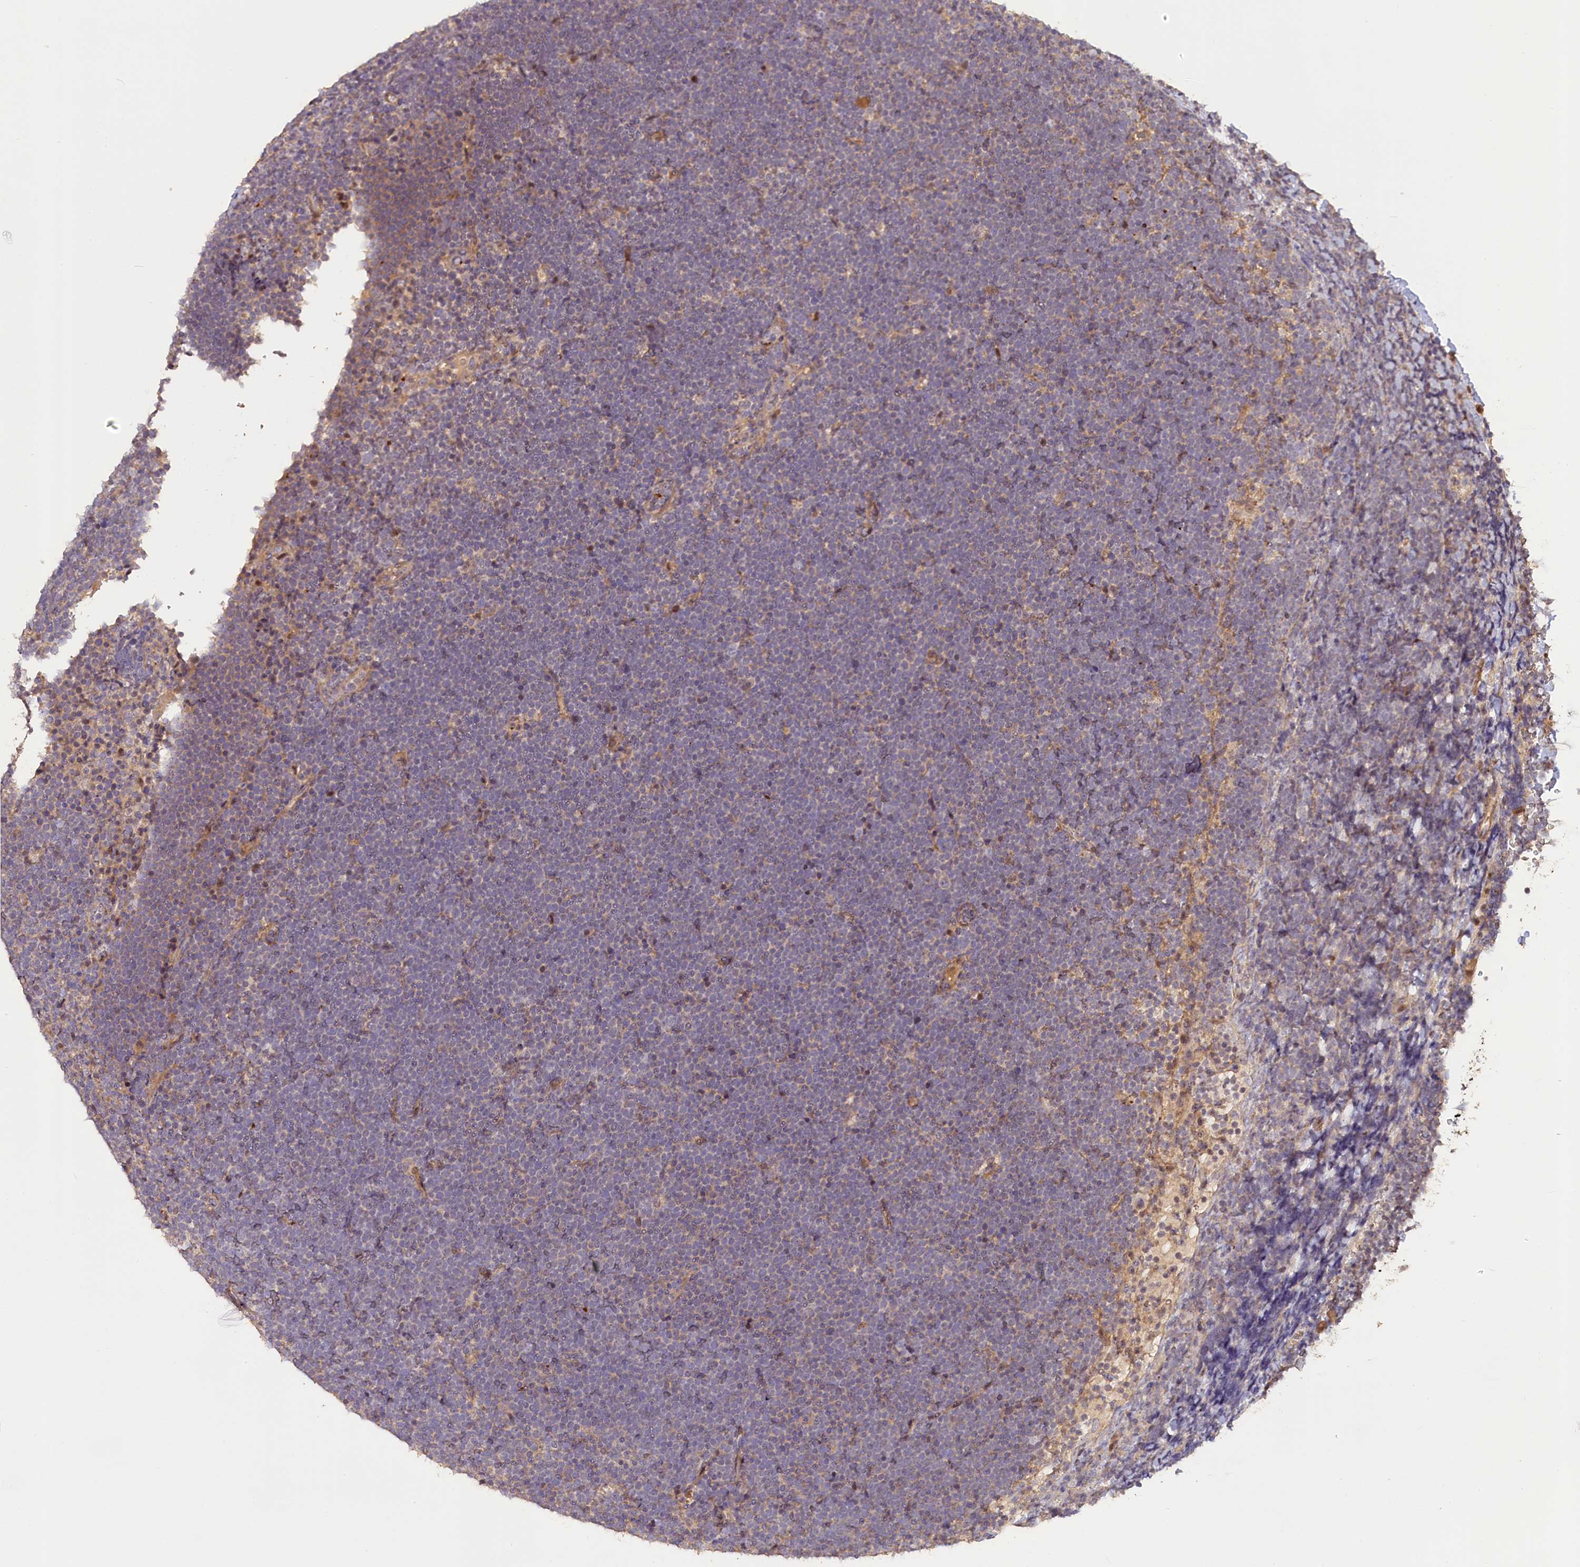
{"staining": {"intensity": "negative", "quantity": "none", "location": "none"}, "tissue": "lymphoma", "cell_type": "Tumor cells", "image_type": "cancer", "snomed": [{"axis": "morphology", "description": "Malignant lymphoma, non-Hodgkin's type, High grade"}, {"axis": "topography", "description": "Lymph node"}], "caption": "DAB (3,3'-diaminobenzidine) immunohistochemical staining of human lymphoma reveals no significant positivity in tumor cells.", "gene": "FUZ", "patient": {"sex": "male", "age": 13}}